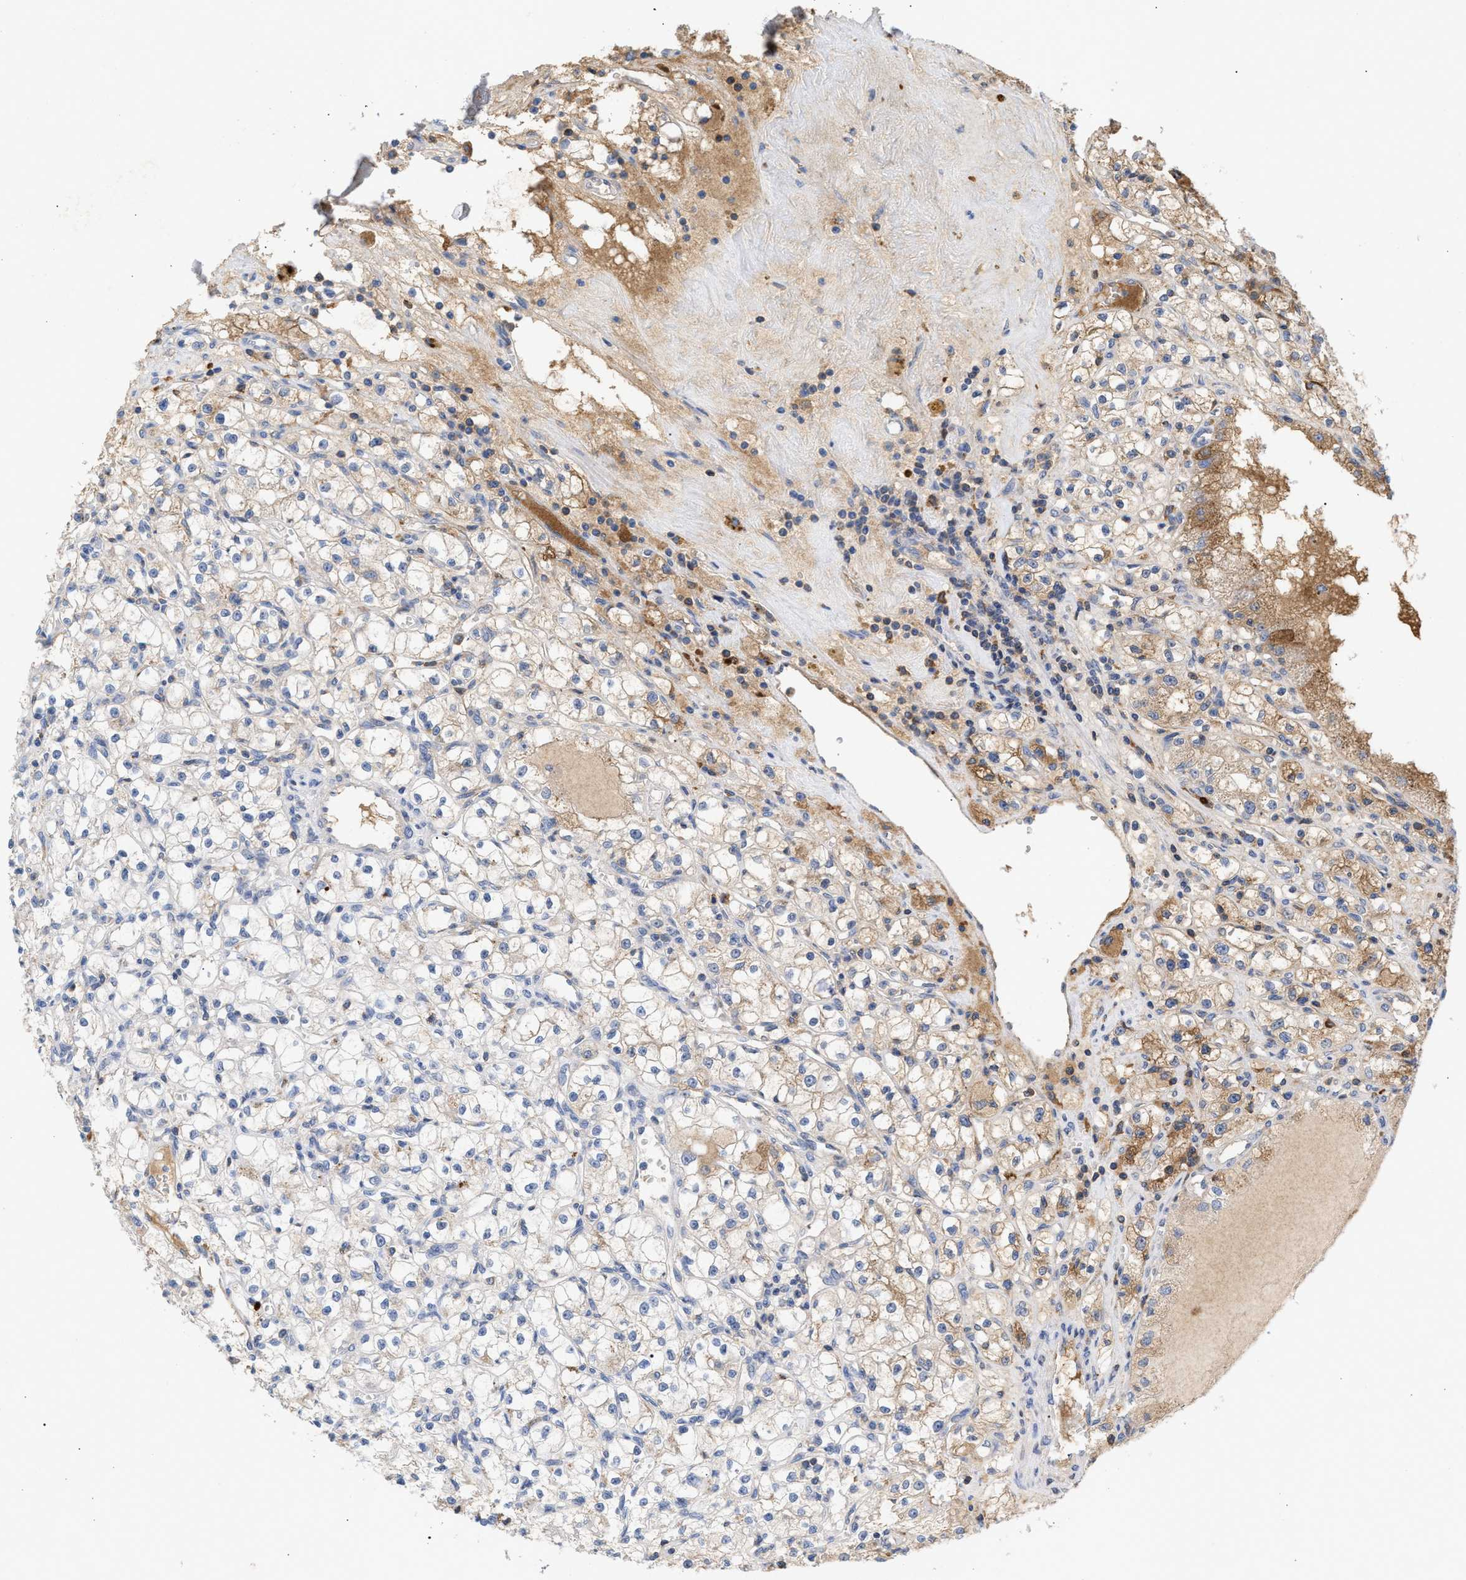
{"staining": {"intensity": "moderate", "quantity": "<25%", "location": "cytoplasmic/membranous"}, "tissue": "renal cancer", "cell_type": "Tumor cells", "image_type": "cancer", "snomed": [{"axis": "morphology", "description": "Adenocarcinoma, NOS"}, {"axis": "topography", "description": "Kidney"}], "caption": "The image exhibits immunohistochemical staining of renal cancer (adenocarcinoma). There is moderate cytoplasmic/membranous staining is present in approximately <25% of tumor cells.", "gene": "APOH", "patient": {"sex": "male", "age": 56}}